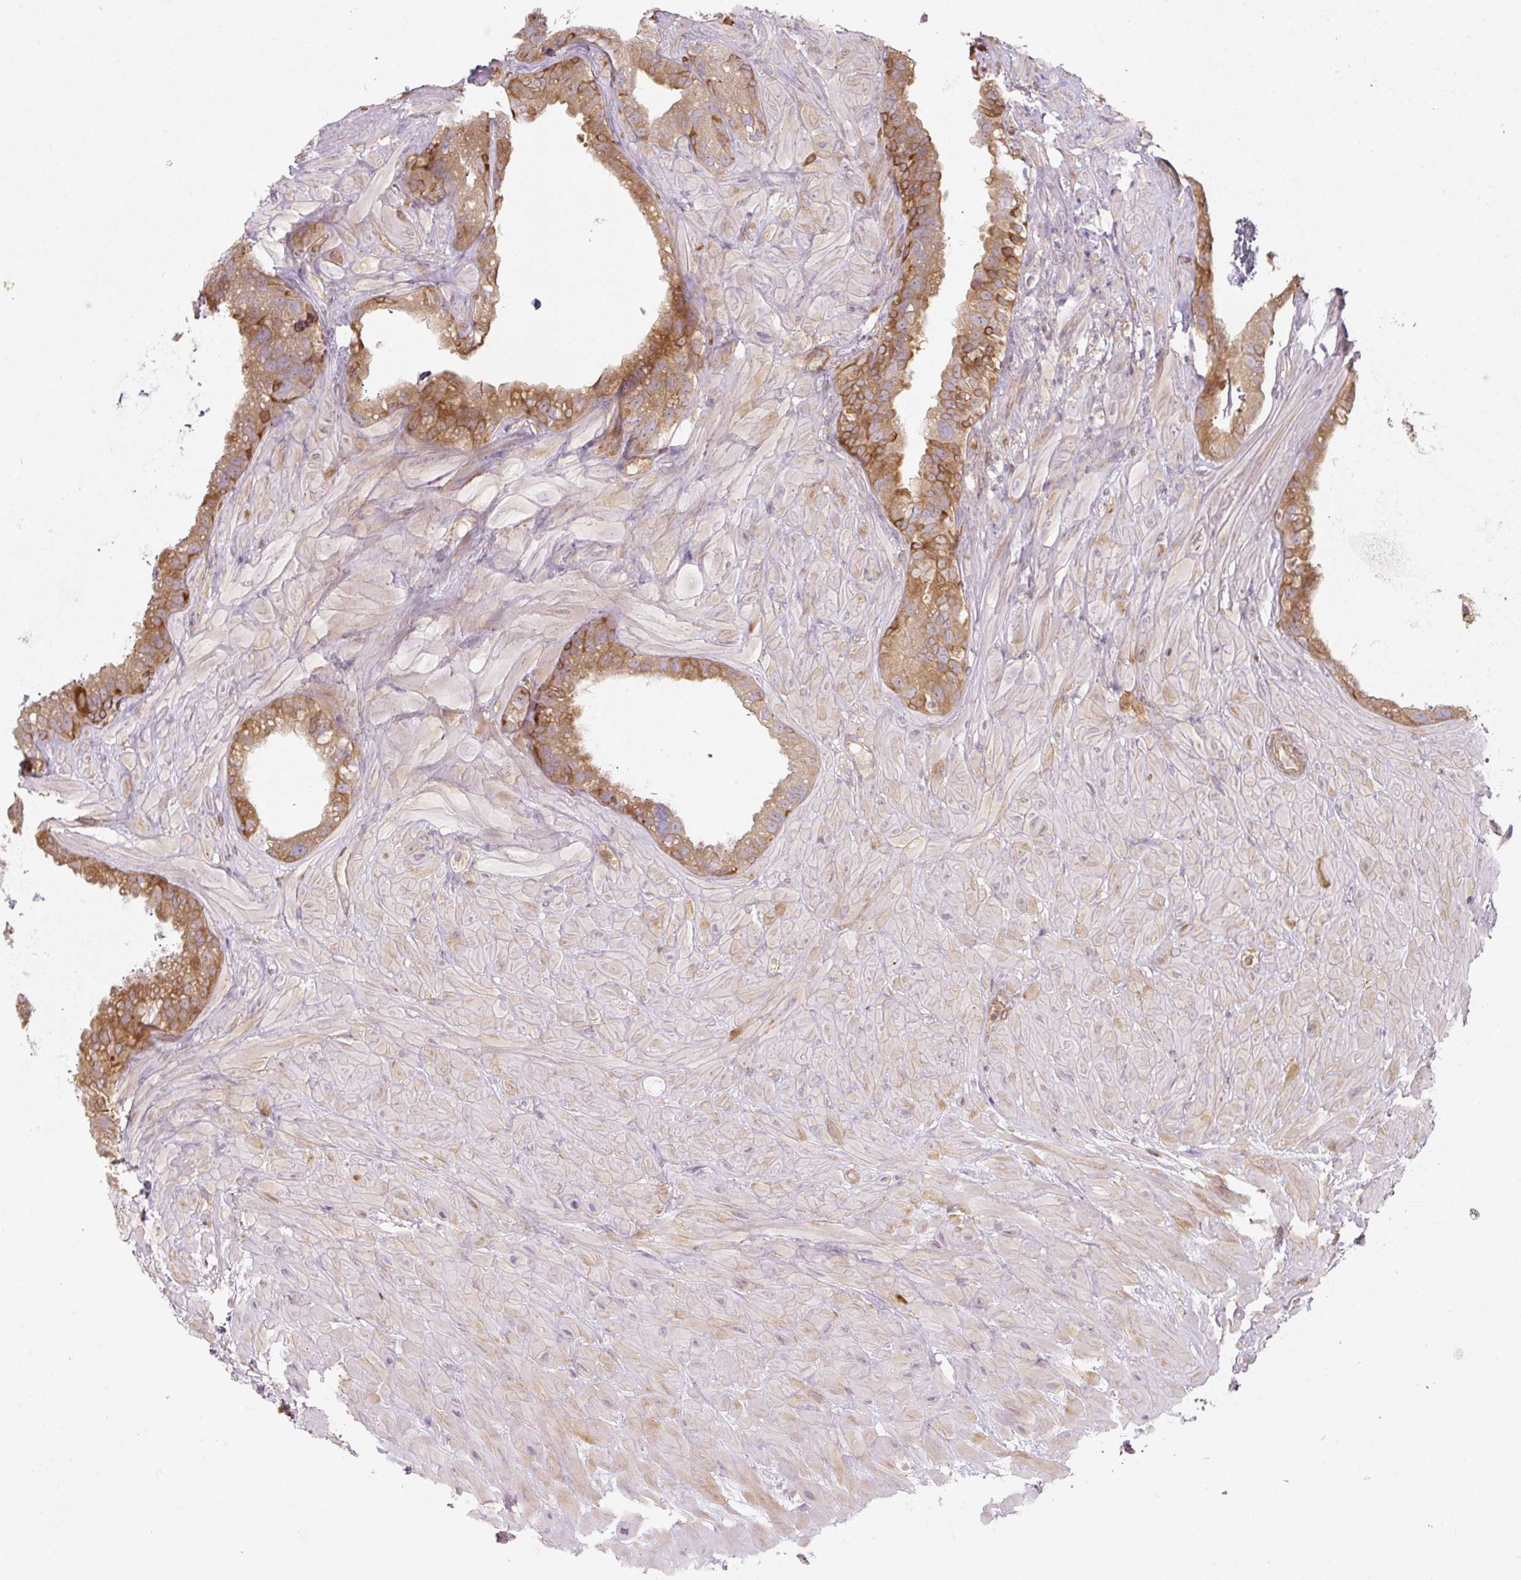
{"staining": {"intensity": "moderate", "quantity": ">75%", "location": "cytoplasmic/membranous"}, "tissue": "seminal vesicle", "cell_type": "Glandular cells", "image_type": "normal", "snomed": [{"axis": "morphology", "description": "Normal tissue, NOS"}, {"axis": "topography", "description": "Seminal veicle"}, {"axis": "topography", "description": "Peripheral nerve tissue"}], "caption": "This micrograph exhibits IHC staining of normal seminal vesicle, with medium moderate cytoplasmic/membranous staining in about >75% of glandular cells.", "gene": "RASA1", "patient": {"sex": "male", "age": 76}}